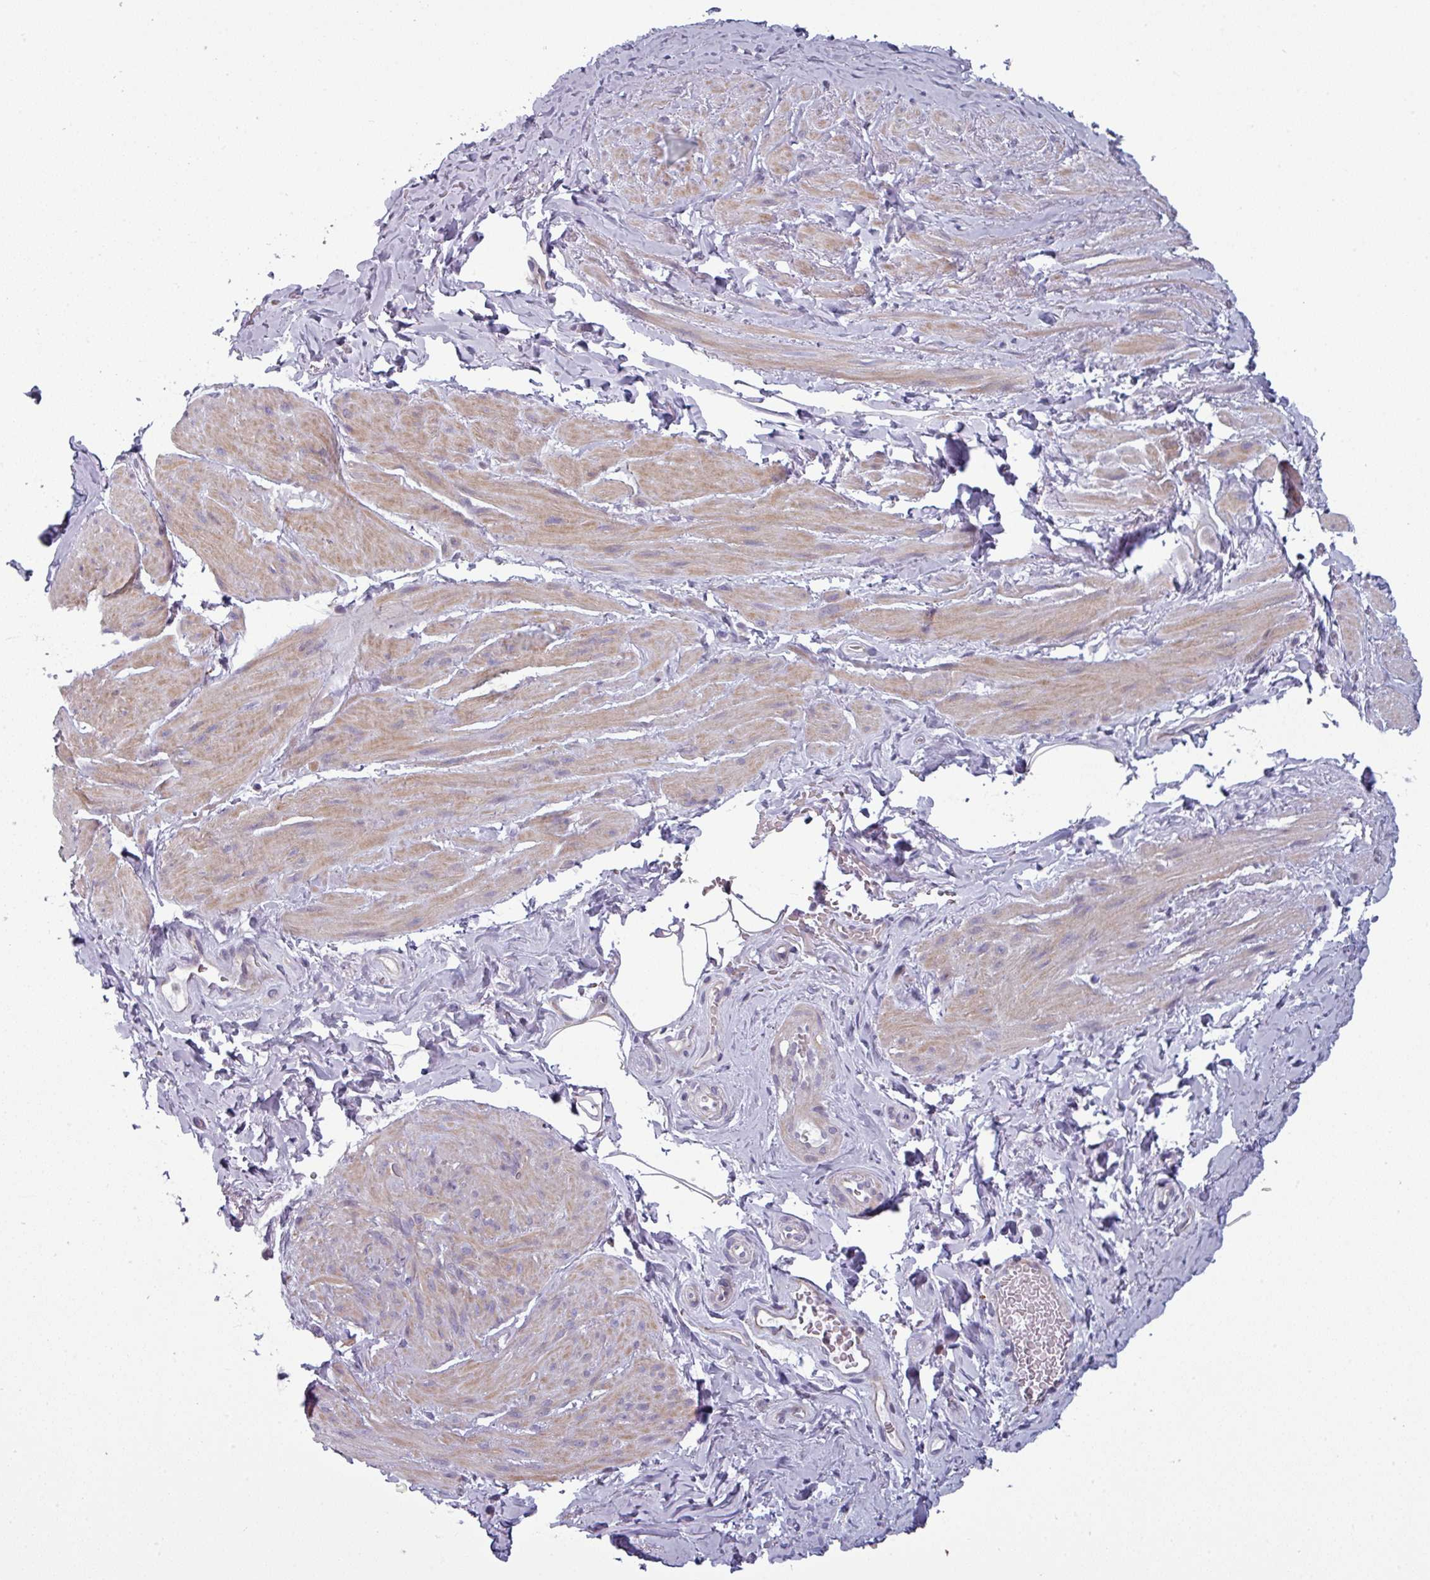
{"staining": {"intensity": "moderate", "quantity": "25%-75%", "location": "cytoplasmic/membranous"}, "tissue": "smooth muscle", "cell_type": "Smooth muscle cells", "image_type": "normal", "snomed": [{"axis": "morphology", "description": "Normal tissue, NOS"}, {"axis": "topography", "description": "Smooth muscle"}, {"axis": "topography", "description": "Peripheral nerve tissue"}], "caption": "This is a photomicrograph of immunohistochemistry (IHC) staining of normal smooth muscle, which shows moderate staining in the cytoplasmic/membranous of smooth muscle cells.", "gene": "PRAMEF12", "patient": {"sex": "male", "age": 69}}